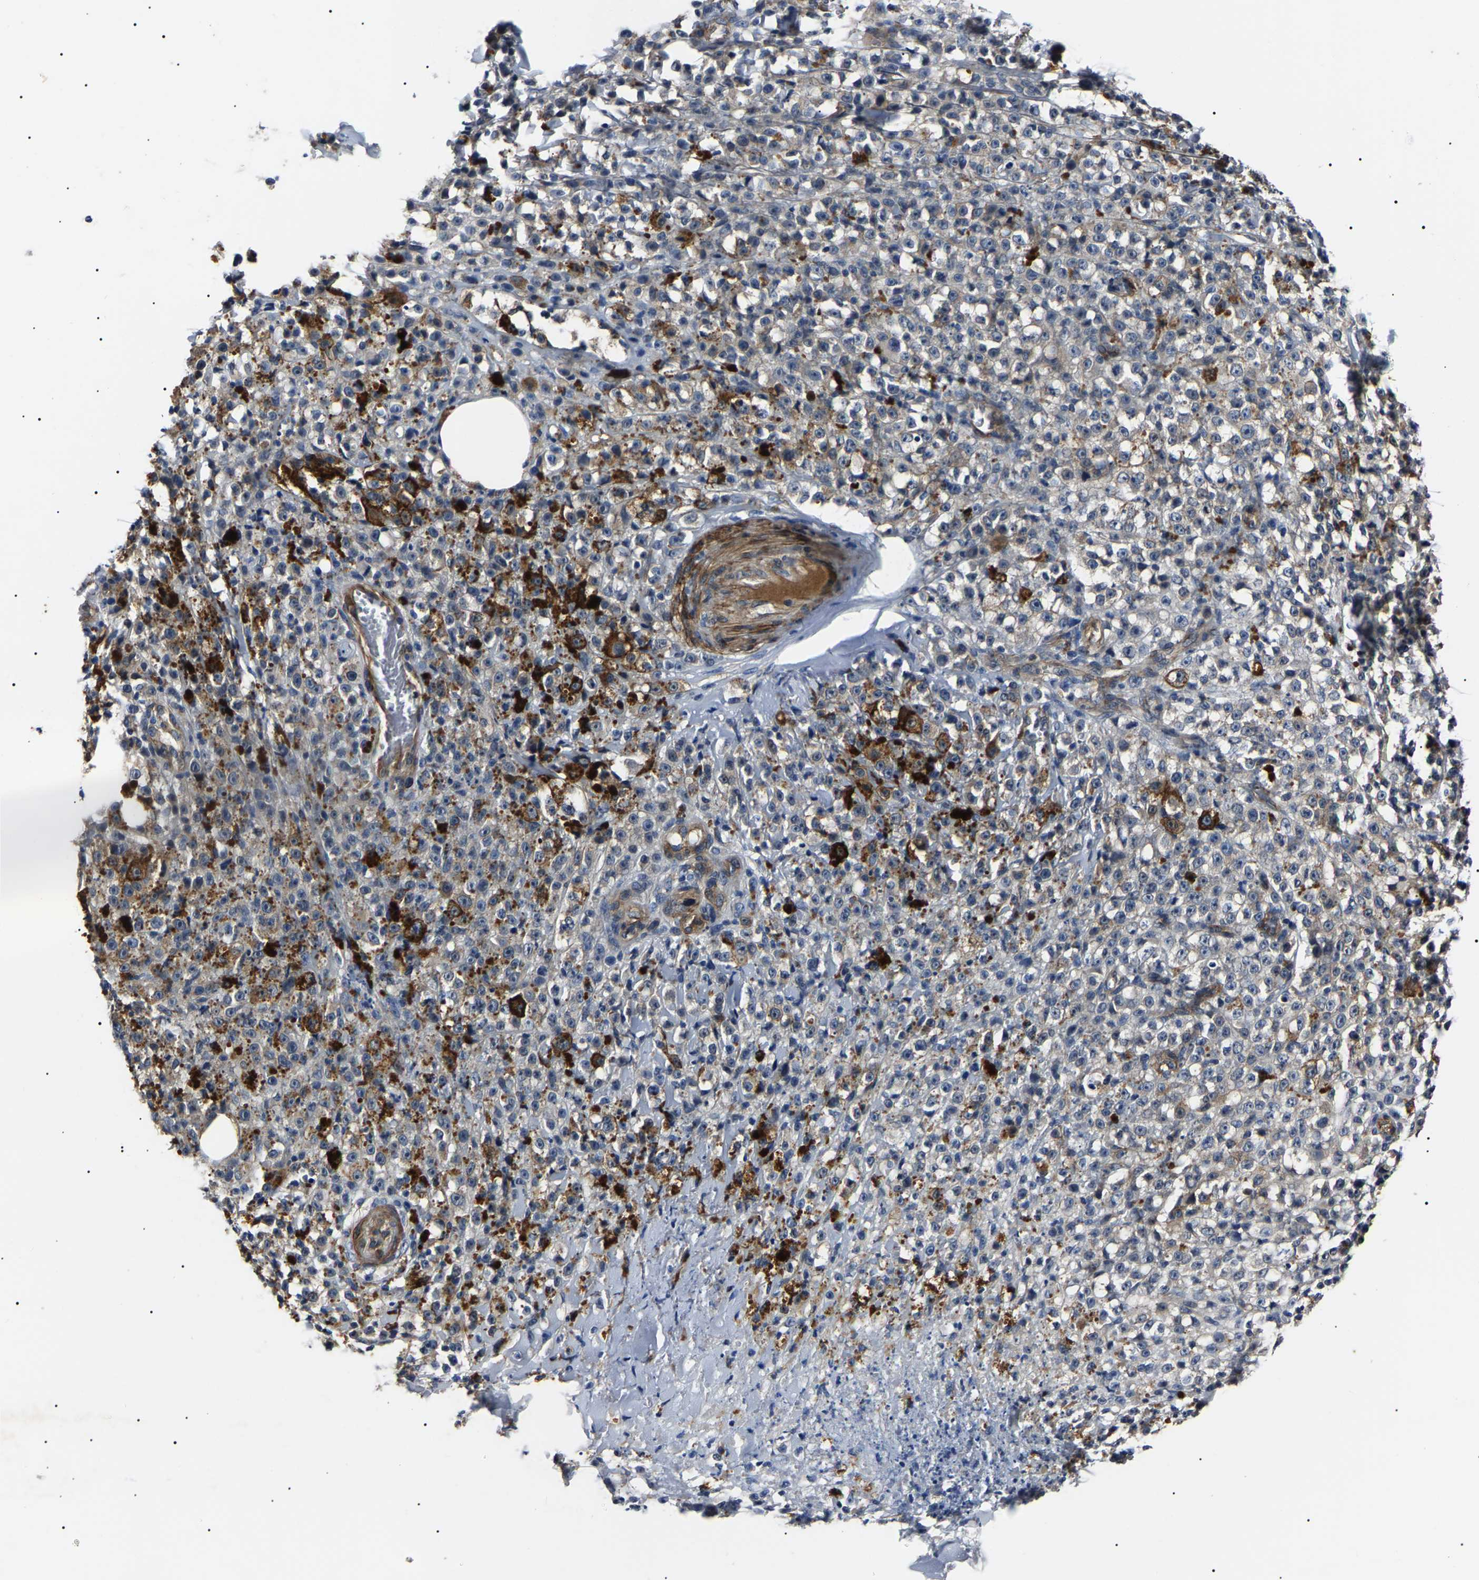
{"staining": {"intensity": "moderate", "quantity": "<25%", "location": "cytoplasmic/membranous"}, "tissue": "melanoma", "cell_type": "Tumor cells", "image_type": "cancer", "snomed": [{"axis": "morphology", "description": "Malignant melanoma, NOS"}, {"axis": "topography", "description": "Skin"}], "caption": "An immunohistochemistry image of tumor tissue is shown. Protein staining in brown highlights moderate cytoplasmic/membranous positivity in melanoma within tumor cells. (Stains: DAB in brown, nuclei in blue, Microscopy: brightfield microscopy at high magnification).", "gene": "KLHL42", "patient": {"sex": "female", "age": 82}}